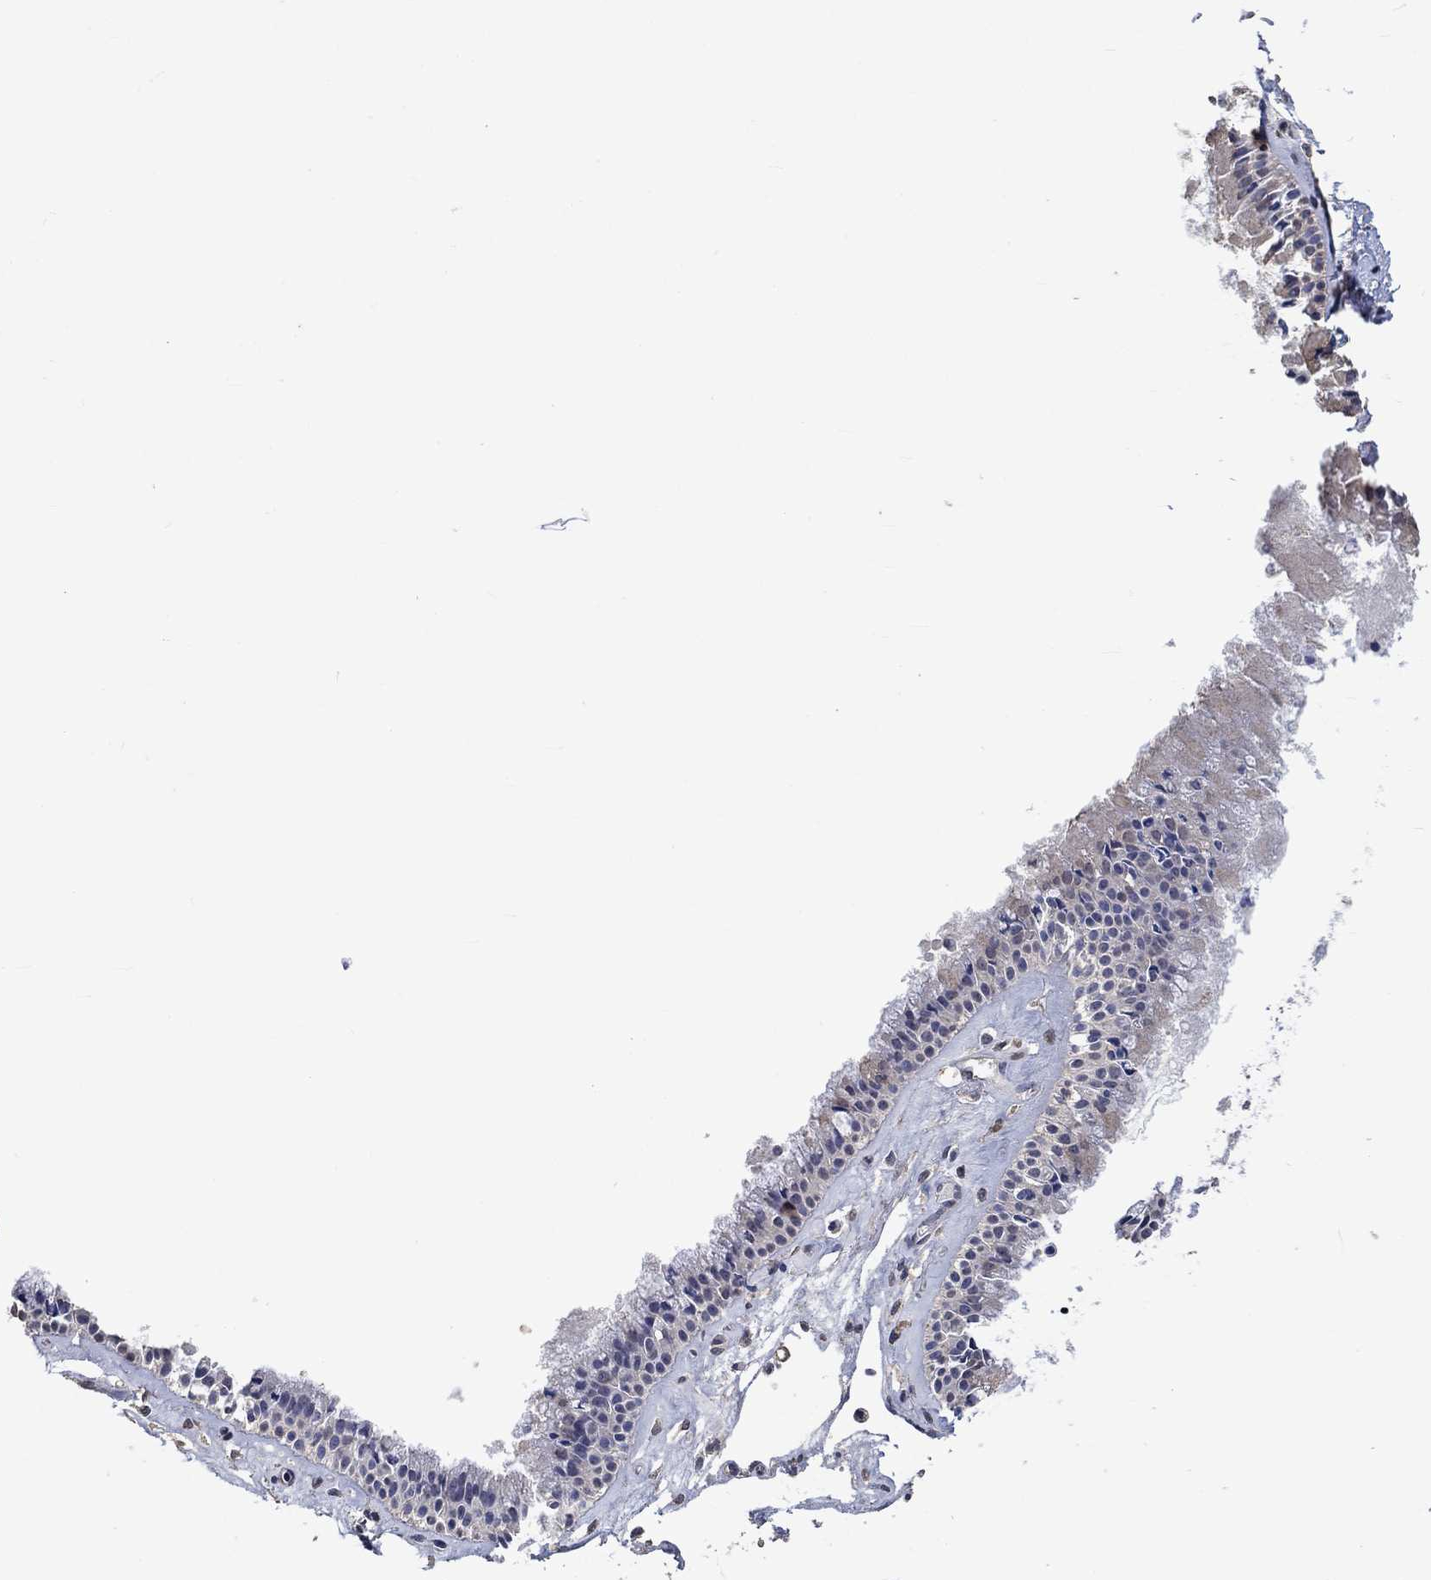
{"staining": {"intensity": "negative", "quantity": "none", "location": "none"}, "tissue": "nasopharynx", "cell_type": "Respiratory epithelial cells", "image_type": "normal", "snomed": [{"axis": "morphology", "description": "Normal tissue, NOS"}, {"axis": "topography", "description": "Nasopharynx"}], "caption": "IHC image of benign nasopharynx: human nasopharynx stained with DAB (3,3'-diaminobenzidine) reveals no significant protein expression in respiratory epithelial cells. The staining was performed using DAB to visualize the protein expression in brown, while the nuclei were stained in blue with hematoxylin (Magnification: 20x).", "gene": "PTPN20", "patient": {"sex": "female", "age": 47}}